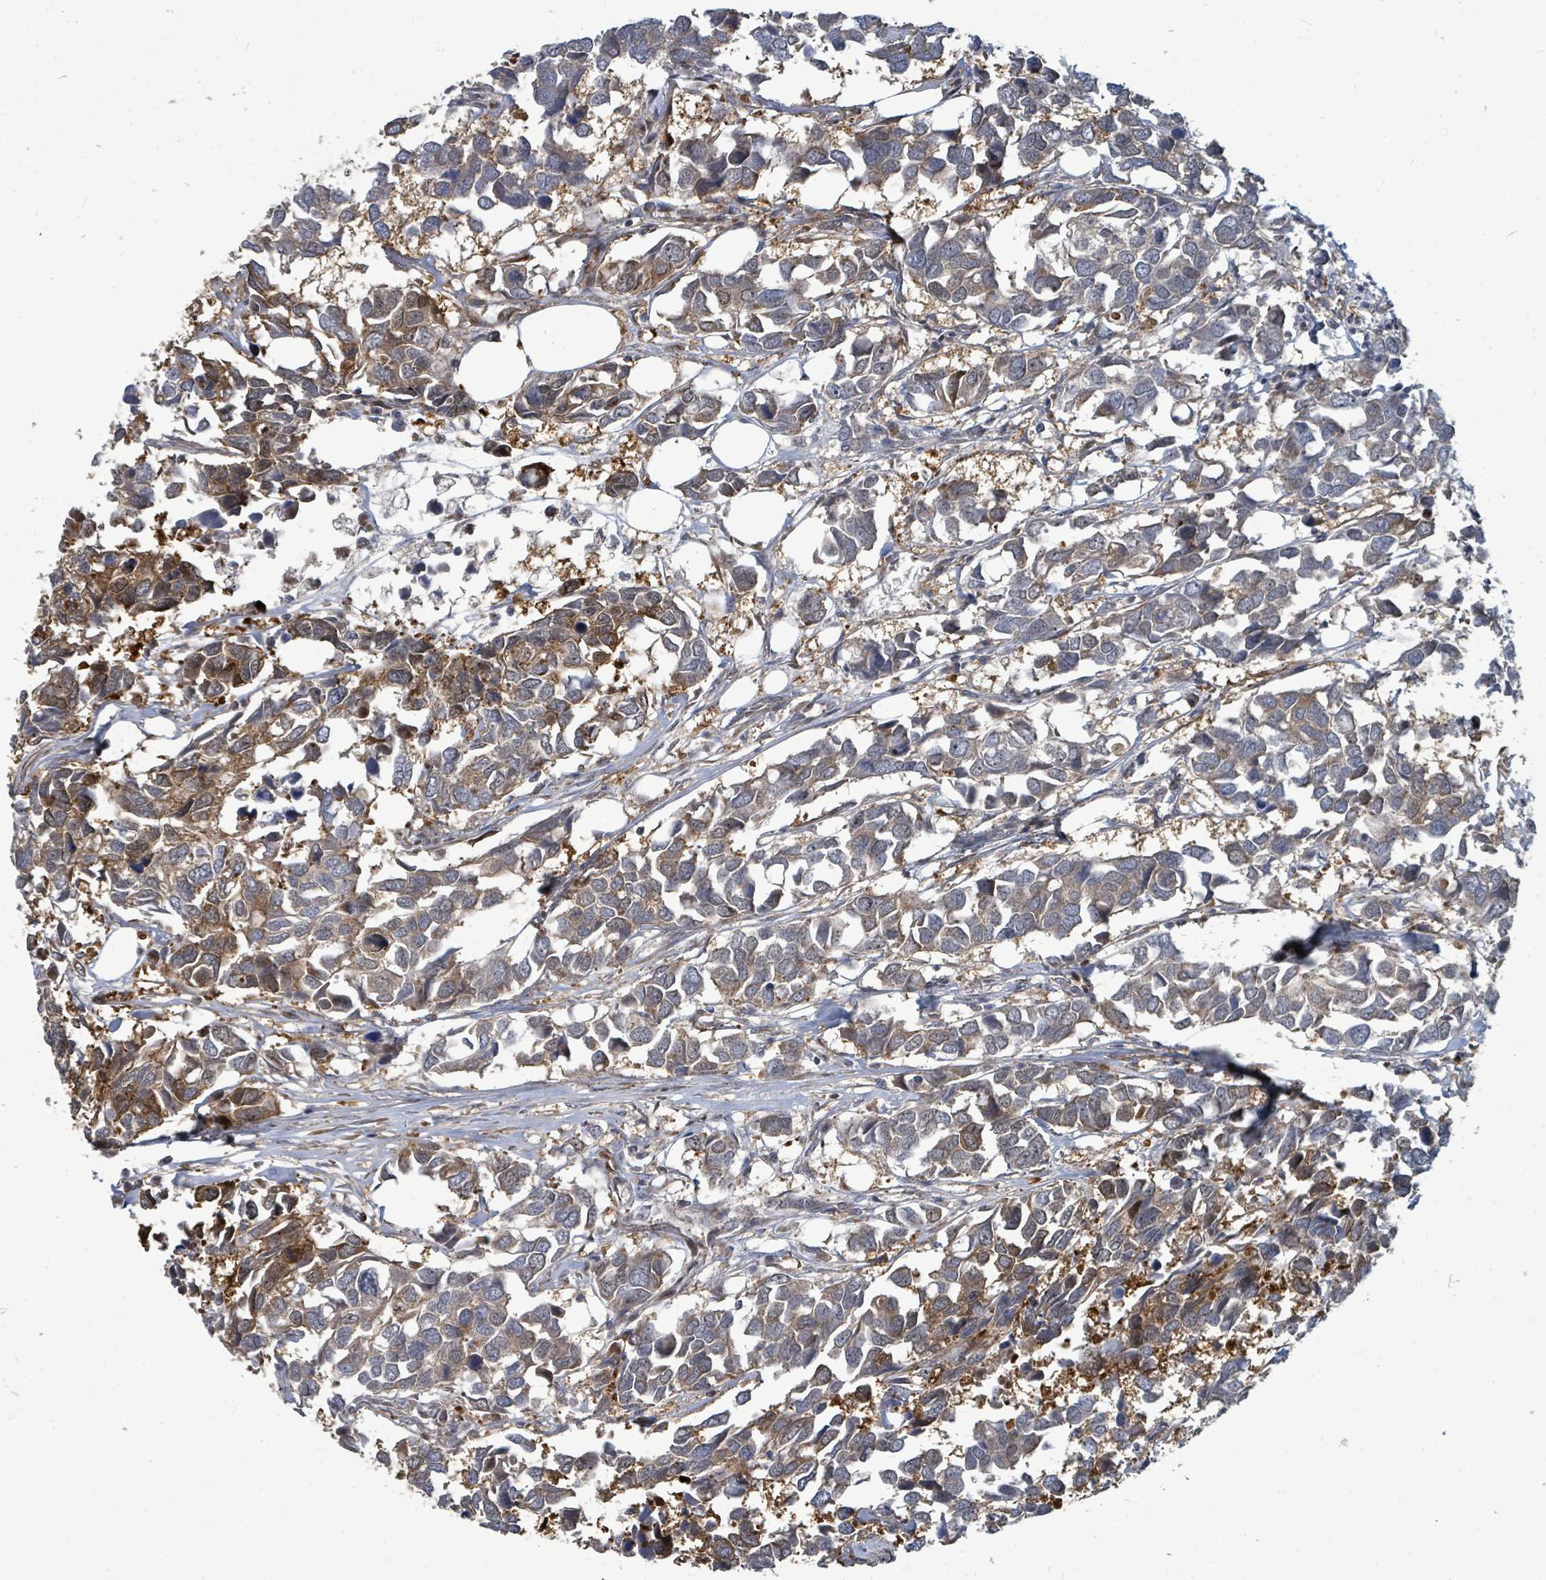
{"staining": {"intensity": "moderate", "quantity": "25%-75%", "location": "cytoplasmic/membranous"}, "tissue": "breast cancer", "cell_type": "Tumor cells", "image_type": "cancer", "snomed": [{"axis": "morphology", "description": "Duct carcinoma"}, {"axis": "topography", "description": "Breast"}], "caption": "A high-resolution histopathology image shows immunohistochemistry staining of breast cancer (invasive ductal carcinoma), which exhibits moderate cytoplasmic/membranous expression in about 25%-75% of tumor cells.", "gene": "TRDMT1", "patient": {"sex": "female", "age": 83}}